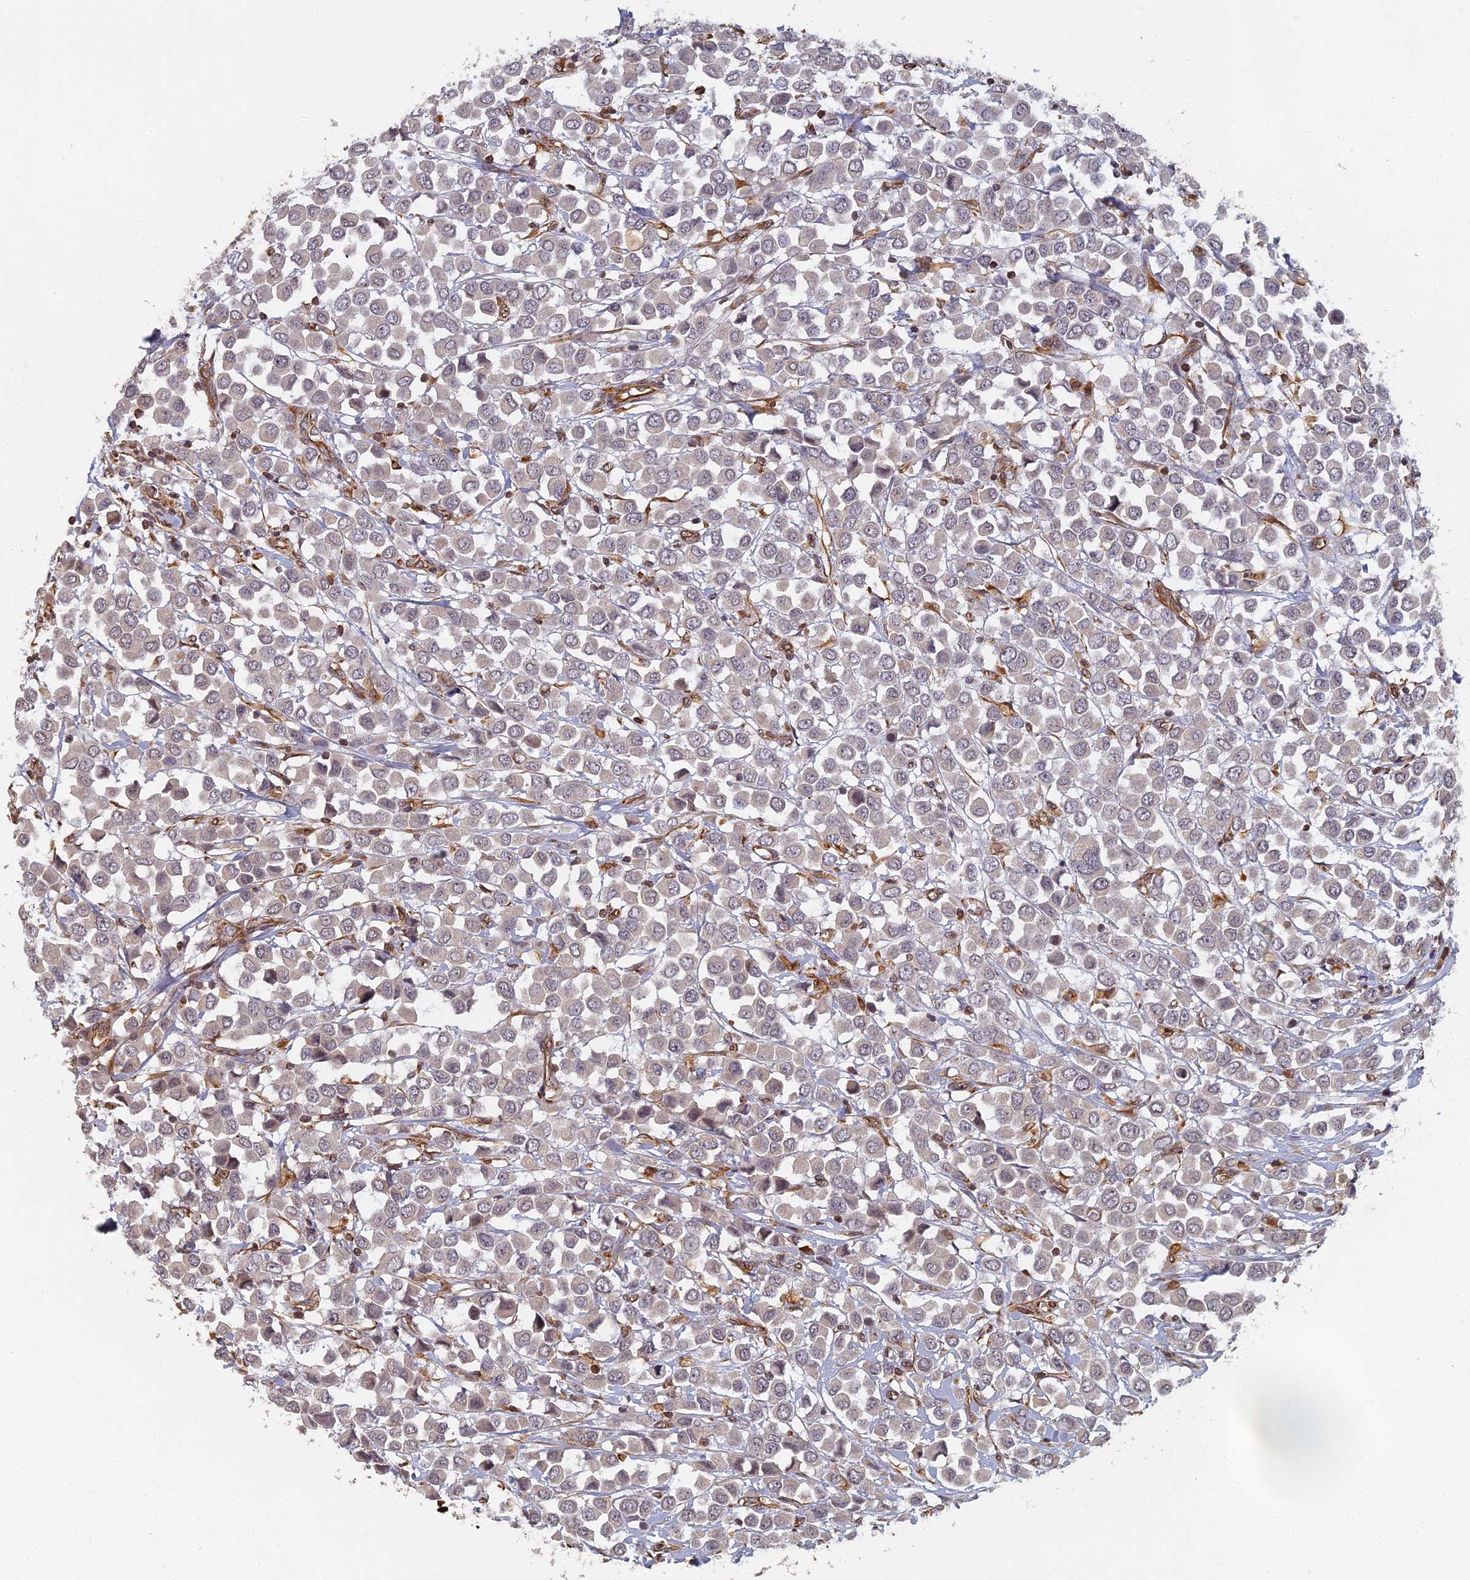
{"staining": {"intensity": "weak", "quantity": "<25%", "location": "cytoplasmic/membranous"}, "tissue": "breast cancer", "cell_type": "Tumor cells", "image_type": "cancer", "snomed": [{"axis": "morphology", "description": "Duct carcinoma"}, {"axis": "topography", "description": "Breast"}], "caption": "Tumor cells are negative for protein expression in human breast cancer.", "gene": "ABCB10", "patient": {"sex": "female", "age": 61}}